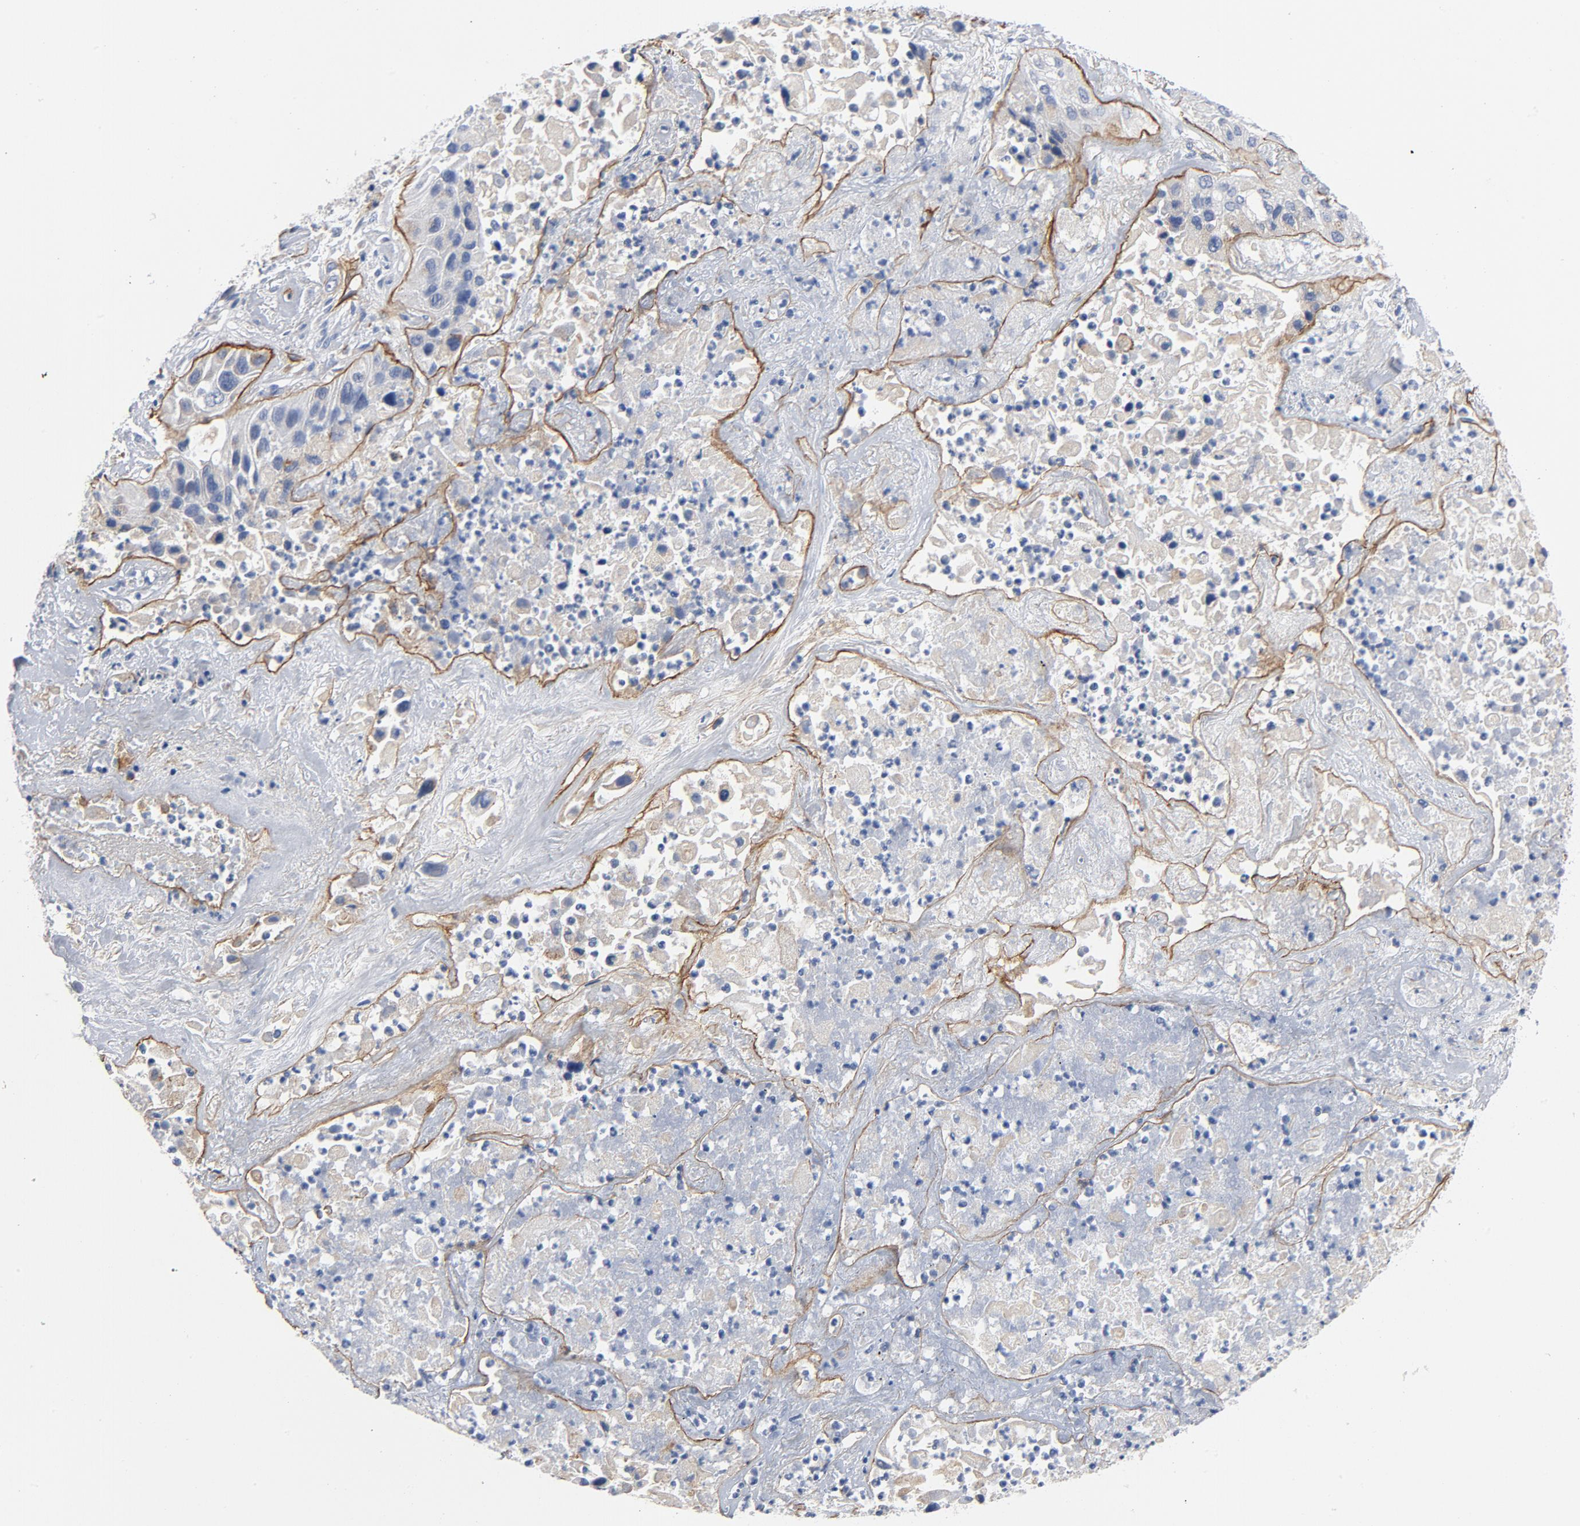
{"staining": {"intensity": "negative", "quantity": "none", "location": "none"}, "tissue": "lung cancer", "cell_type": "Tumor cells", "image_type": "cancer", "snomed": [{"axis": "morphology", "description": "Squamous cell carcinoma, NOS"}, {"axis": "topography", "description": "Lung"}], "caption": "The image shows no staining of tumor cells in lung cancer (squamous cell carcinoma).", "gene": "LAMC1", "patient": {"sex": "female", "age": 76}}